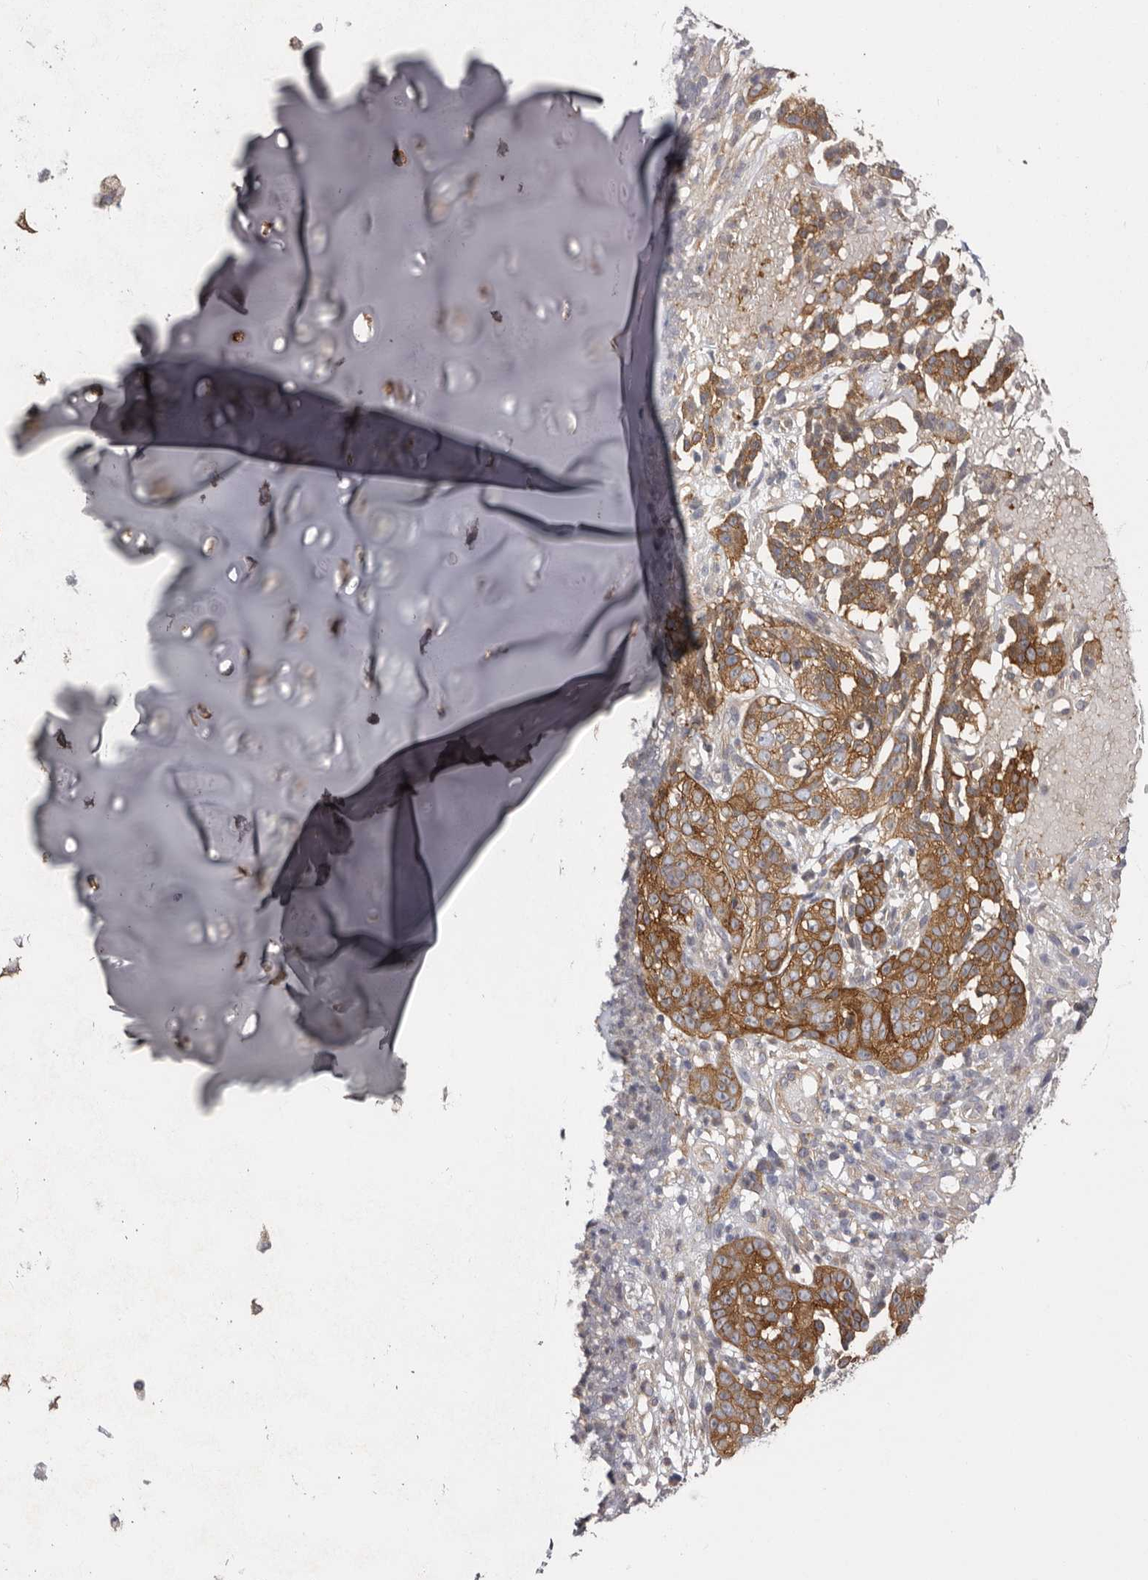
{"staining": {"intensity": "weak", "quantity": ">75%", "location": "cytoplasmic/membranous"}, "tissue": "adipose tissue", "cell_type": "Adipocytes", "image_type": "normal", "snomed": [{"axis": "morphology", "description": "Normal tissue, NOS"}, {"axis": "morphology", "description": "Basal cell carcinoma"}, {"axis": "topography", "description": "Cartilage tissue"}, {"axis": "topography", "description": "Nasopharynx"}, {"axis": "topography", "description": "Oral tissue"}], "caption": "Adipocytes exhibit weak cytoplasmic/membranous positivity in about >75% of cells in benign adipose tissue. (IHC, brightfield microscopy, high magnification).", "gene": "ENAH", "patient": {"sex": "female", "age": 77}}